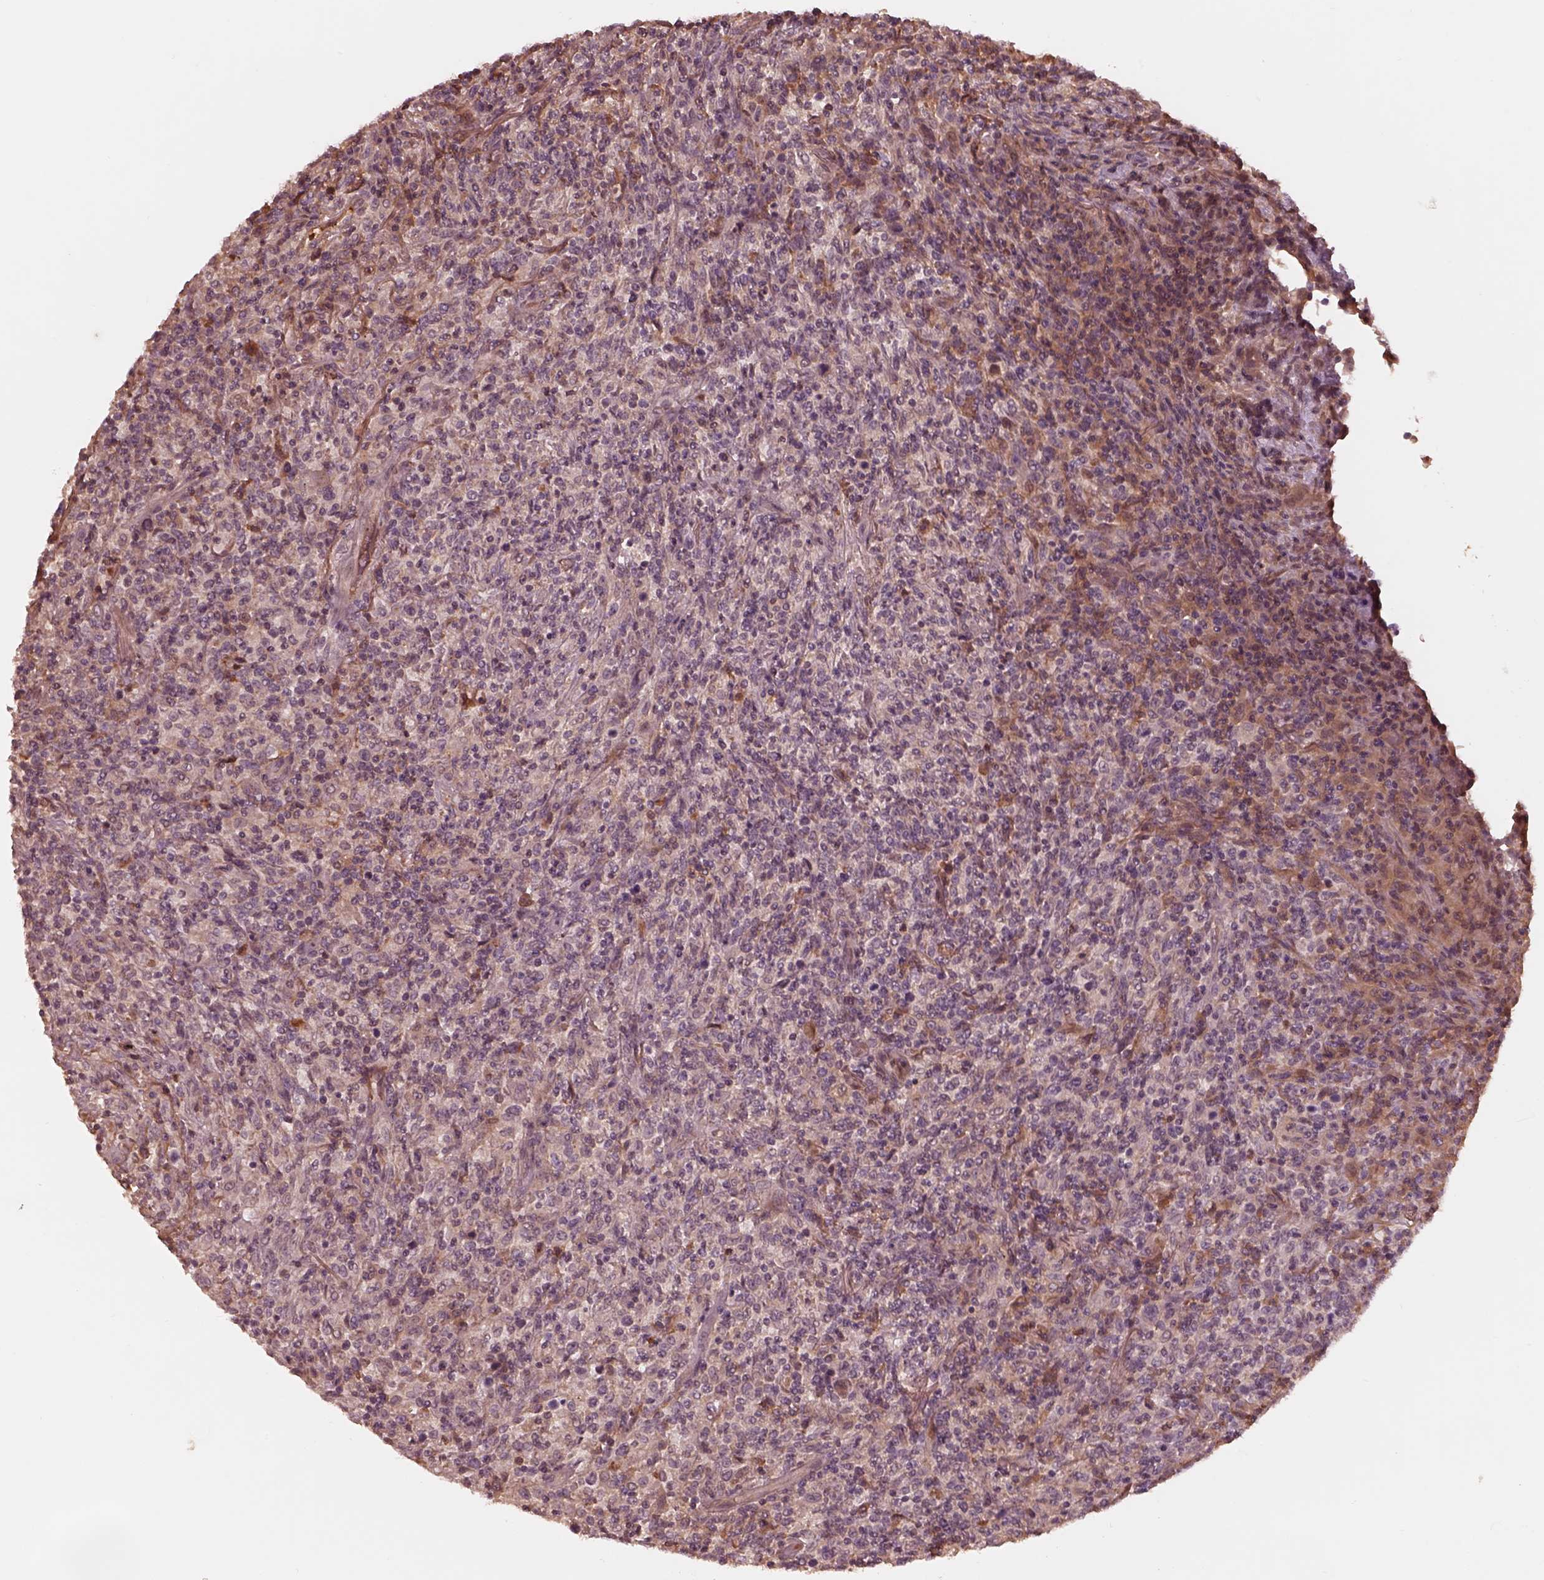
{"staining": {"intensity": "negative", "quantity": "none", "location": "none"}, "tissue": "lymphoma", "cell_type": "Tumor cells", "image_type": "cancer", "snomed": [{"axis": "morphology", "description": "Malignant lymphoma, non-Hodgkin's type, High grade"}, {"axis": "topography", "description": "Lung"}], "caption": "Immunohistochemistry (IHC) of human high-grade malignant lymphoma, non-Hodgkin's type reveals no positivity in tumor cells. The staining is performed using DAB (3,3'-diaminobenzidine) brown chromogen with nuclei counter-stained in using hematoxylin.", "gene": "TF", "patient": {"sex": "male", "age": 79}}